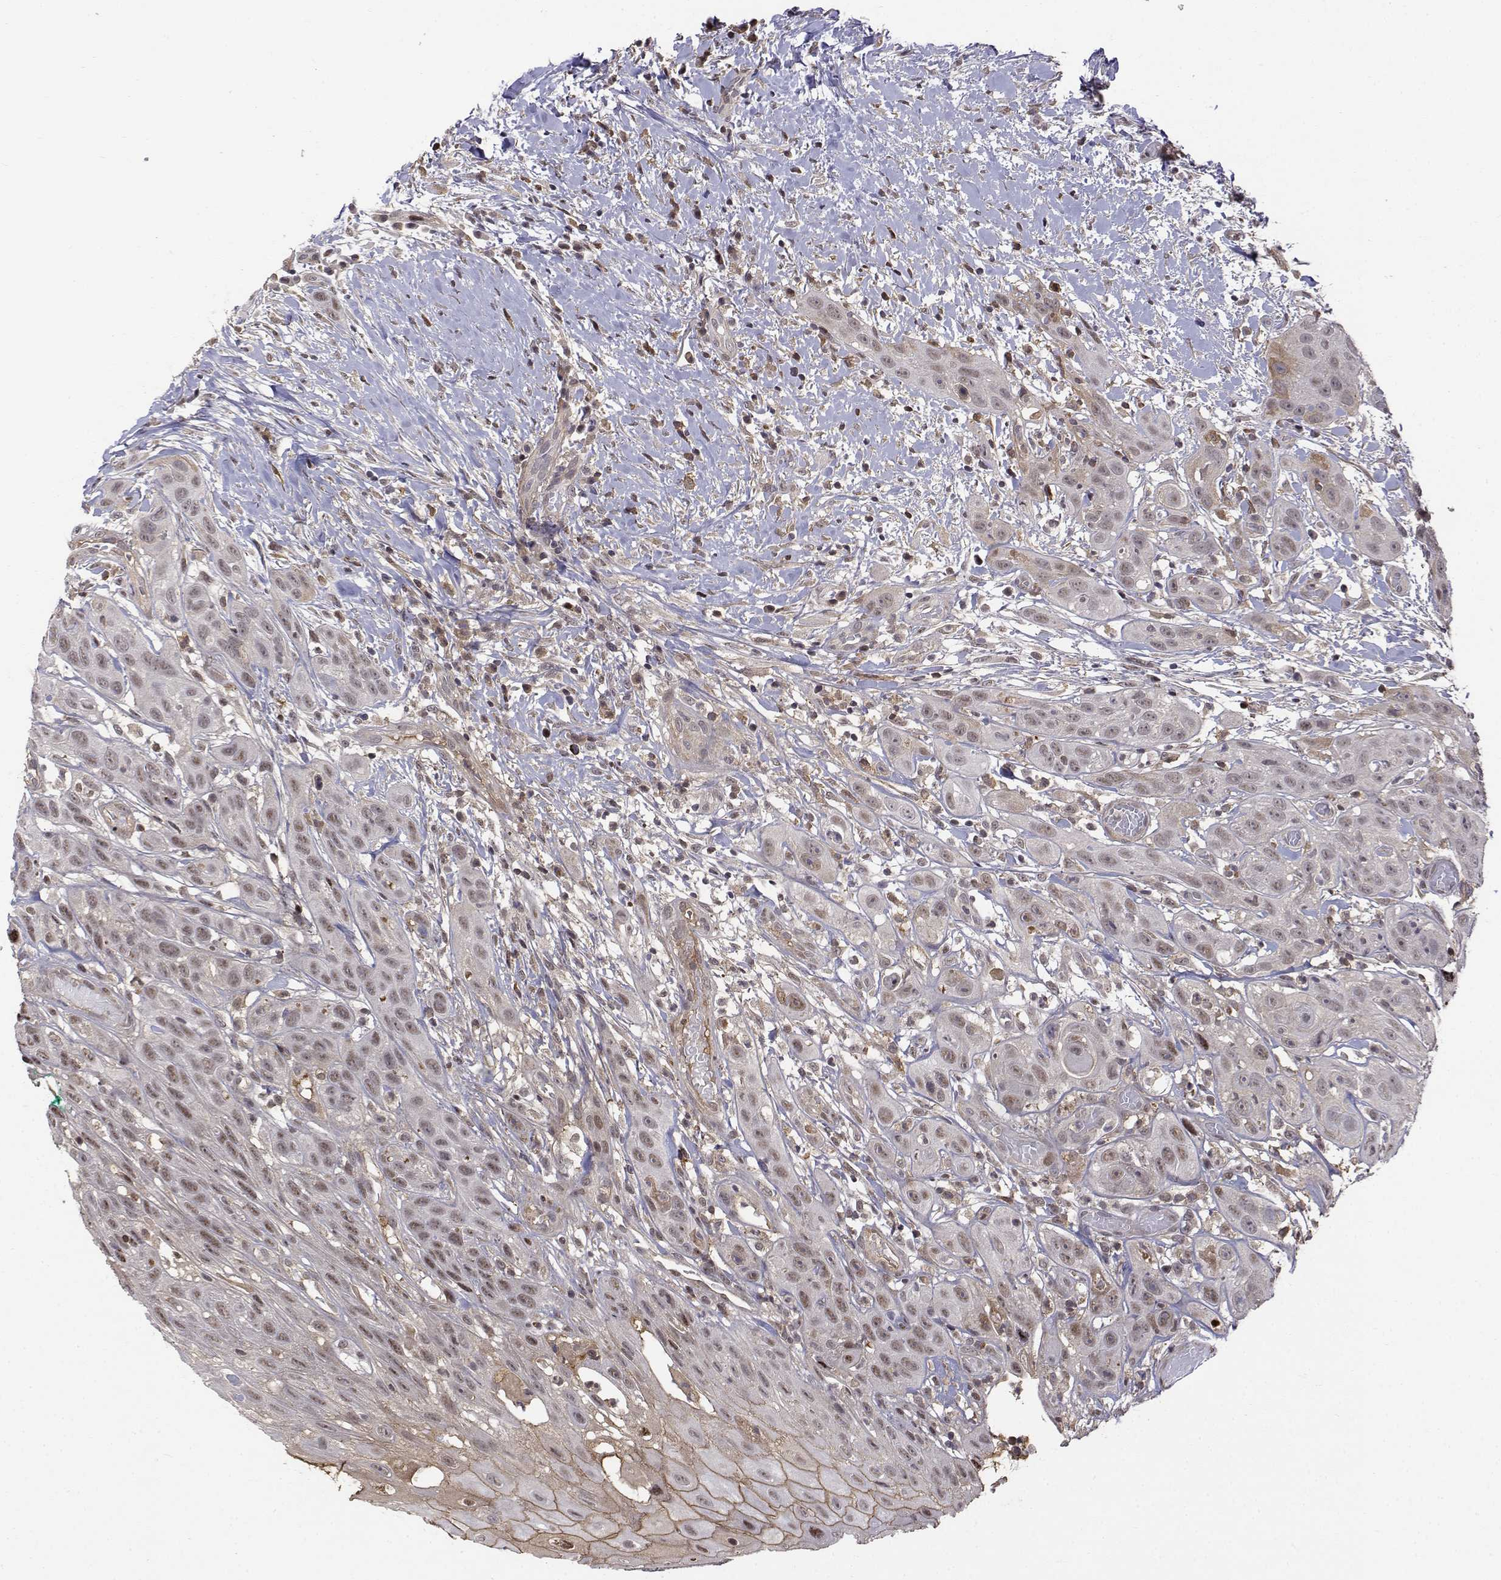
{"staining": {"intensity": "weak", "quantity": ">75%", "location": "nuclear"}, "tissue": "head and neck cancer", "cell_type": "Tumor cells", "image_type": "cancer", "snomed": [{"axis": "morphology", "description": "Normal tissue, NOS"}, {"axis": "morphology", "description": "Squamous cell carcinoma, NOS"}, {"axis": "topography", "description": "Oral tissue"}, {"axis": "topography", "description": "Salivary gland"}, {"axis": "topography", "description": "Head-Neck"}], "caption": "Weak nuclear positivity for a protein is seen in approximately >75% of tumor cells of head and neck cancer (squamous cell carcinoma) using immunohistochemistry (IHC).", "gene": "ITGA7", "patient": {"sex": "female", "age": 62}}